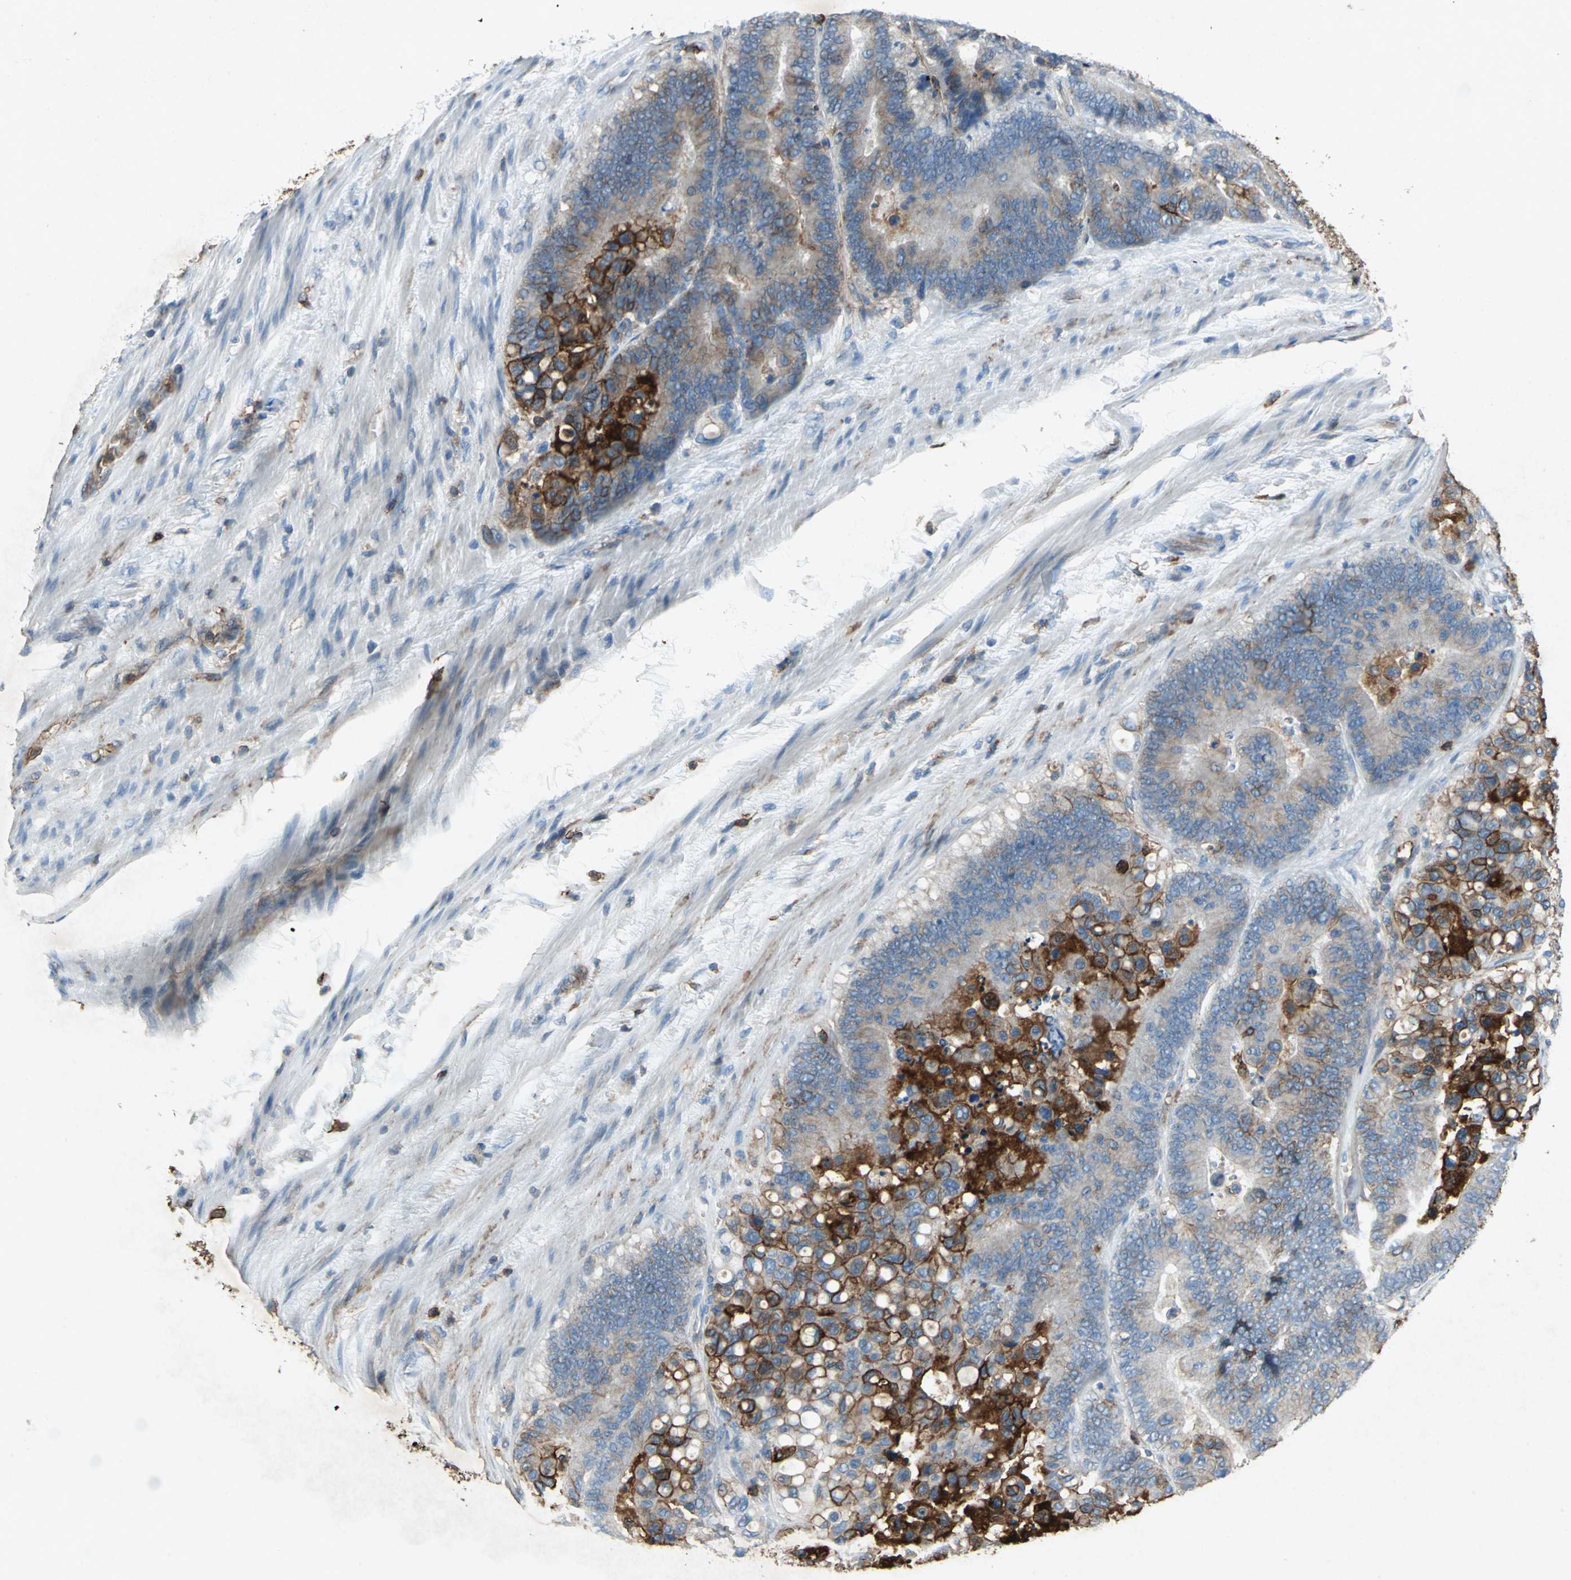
{"staining": {"intensity": "weak", "quantity": ">75%", "location": "cytoplasmic/membranous"}, "tissue": "colorectal cancer", "cell_type": "Tumor cells", "image_type": "cancer", "snomed": [{"axis": "morphology", "description": "Normal tissue, NOS"}, {"axis": "morphology", "description": "Adenocarcinoma, NOS"}, {"axis": "topography", "description": "Colon"}], "caption": "Colorectal adenocarcinoma stained for a protein (brown) demonstrates weak cytoplasmic/membranous positive expression in about >75% of tumor cells.", "gene": "CCR6", "patient": {"sex": "male", "age": 82}}